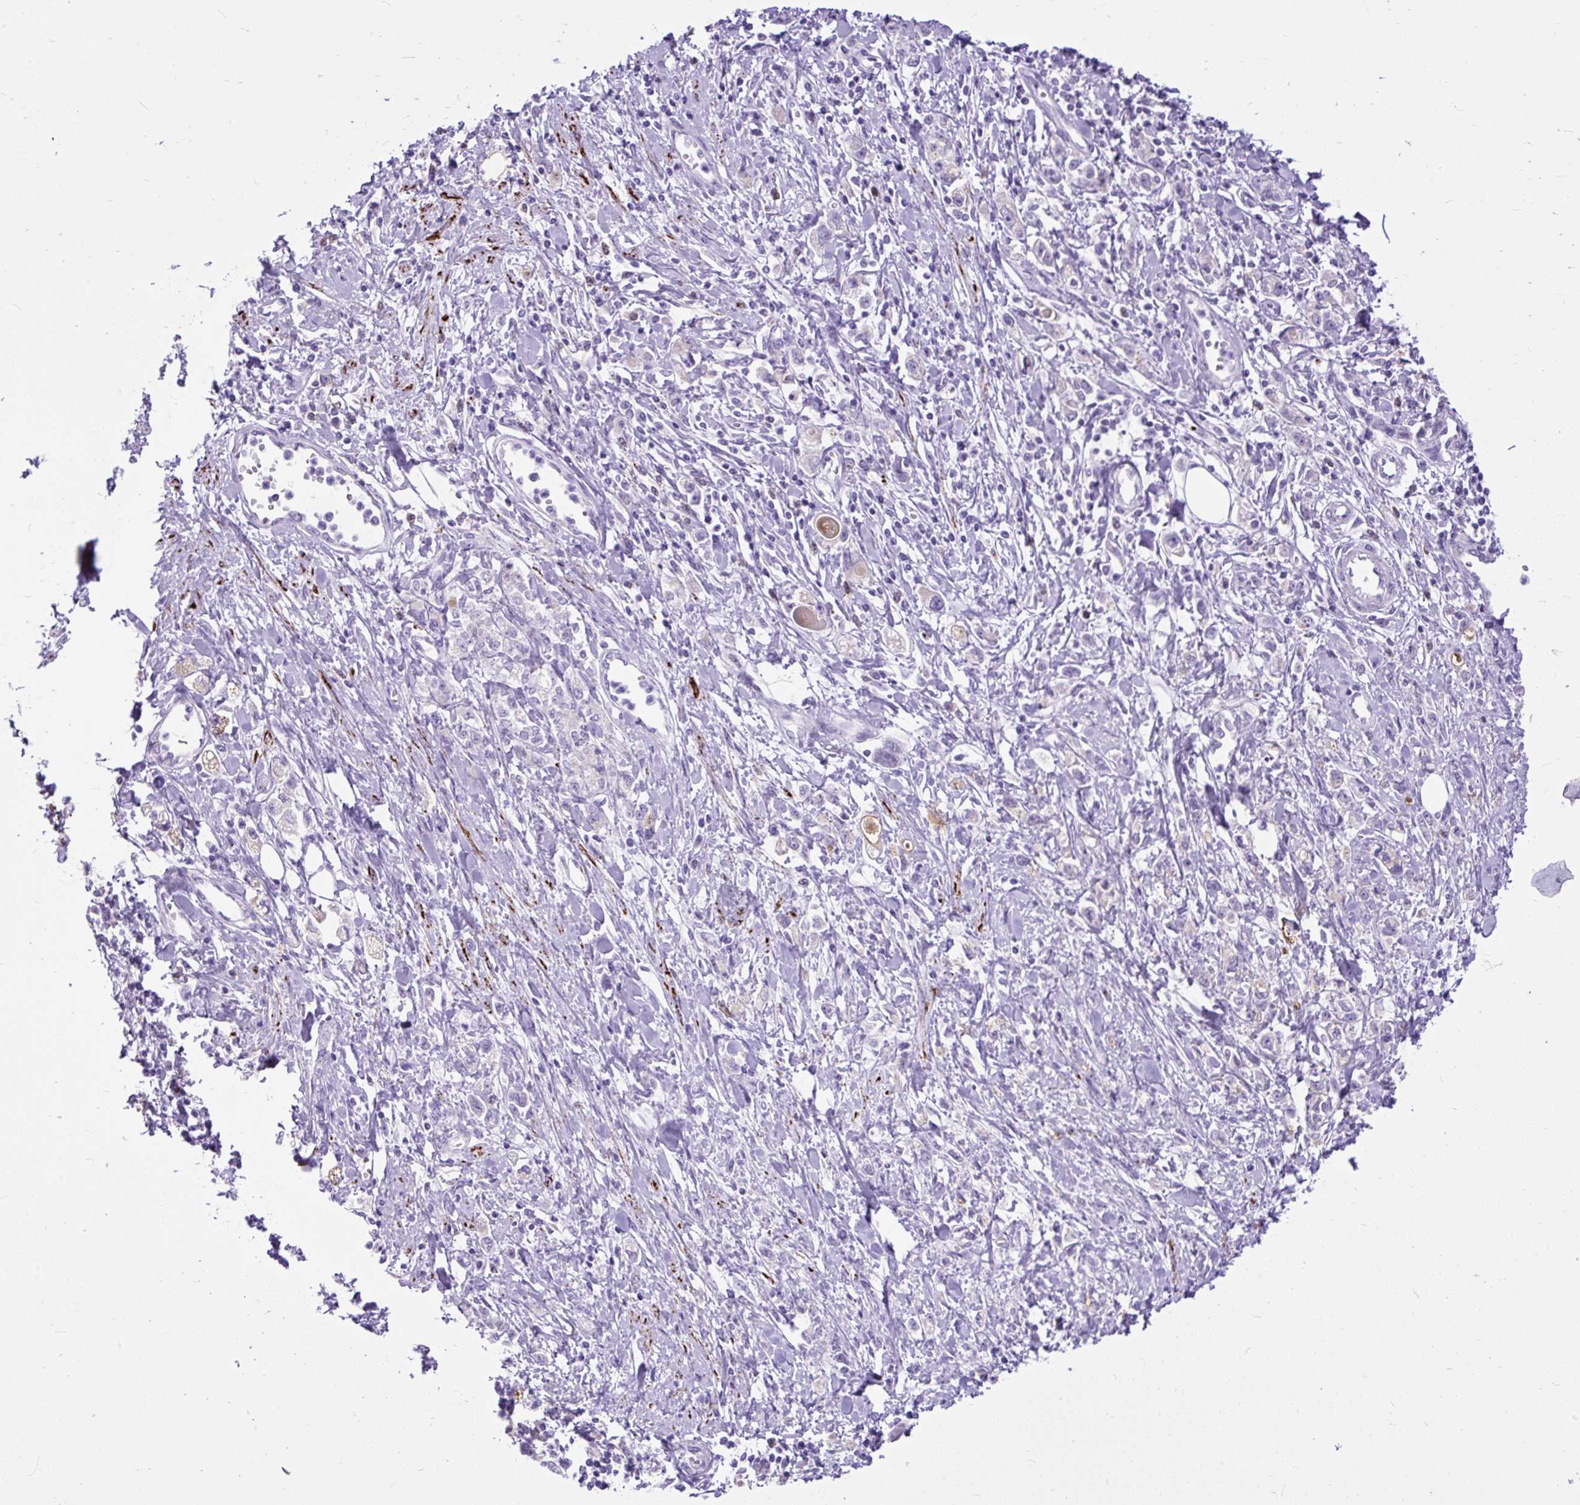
{"staining": {"intensity": "negative", "quantity": "none", "location": "none"}, "tissue": "stomach cancer", "cell_type": "Tumor cells", "image_type": "cancer", "snomed": [{"axis": "morphology", "description": "Adenocarcinoma, NOS"}, {"axis": "topography", "description": "Stomach"}], "caption": "Tumor cells show no significant protein staining in stomach adenocarcinoma.", "gene": "ZNF256", "patient": {"sex": "female", "age": 76}}